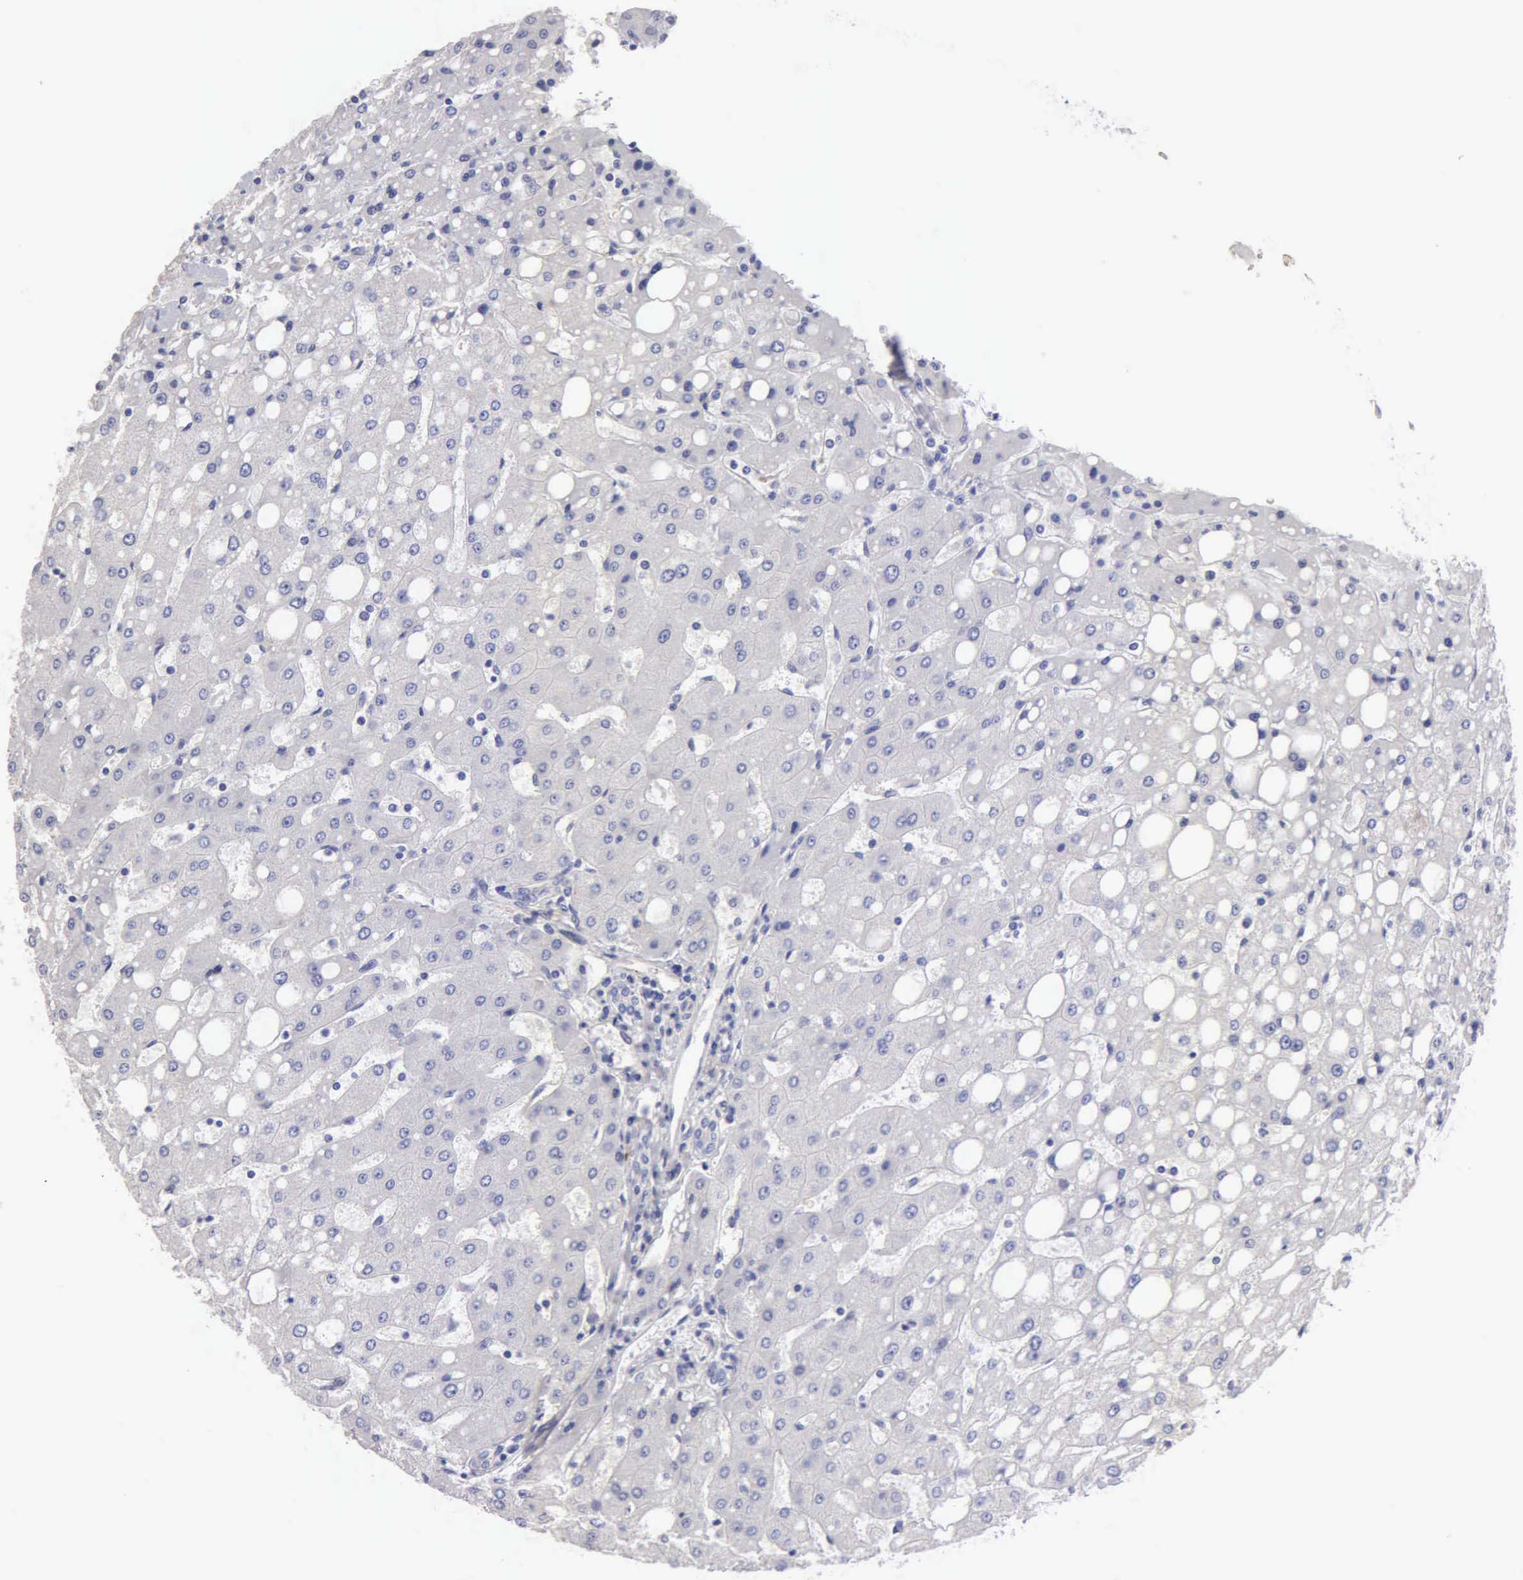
{"staining": {"intensity": "negative", "quantity": "none", "location": "none"}, "tissue": "liver", "cell_type": "Cholangiocytes", "image_type": "normal", "snomed": [{"axis": "morphology", "description": "Normal tissue, NOS"}, {"axis": "topography", "description": "Liver"}], "caption": "Micrograph shows no significant protein staining in cholangiocytes of unremarkable liver. (DAB (3,3'-diaminobenzidine) IHC visualized using brightfield microscopy, high magnification).", "gene": "APP", "patient": {"sex": "male", "age": 49}}